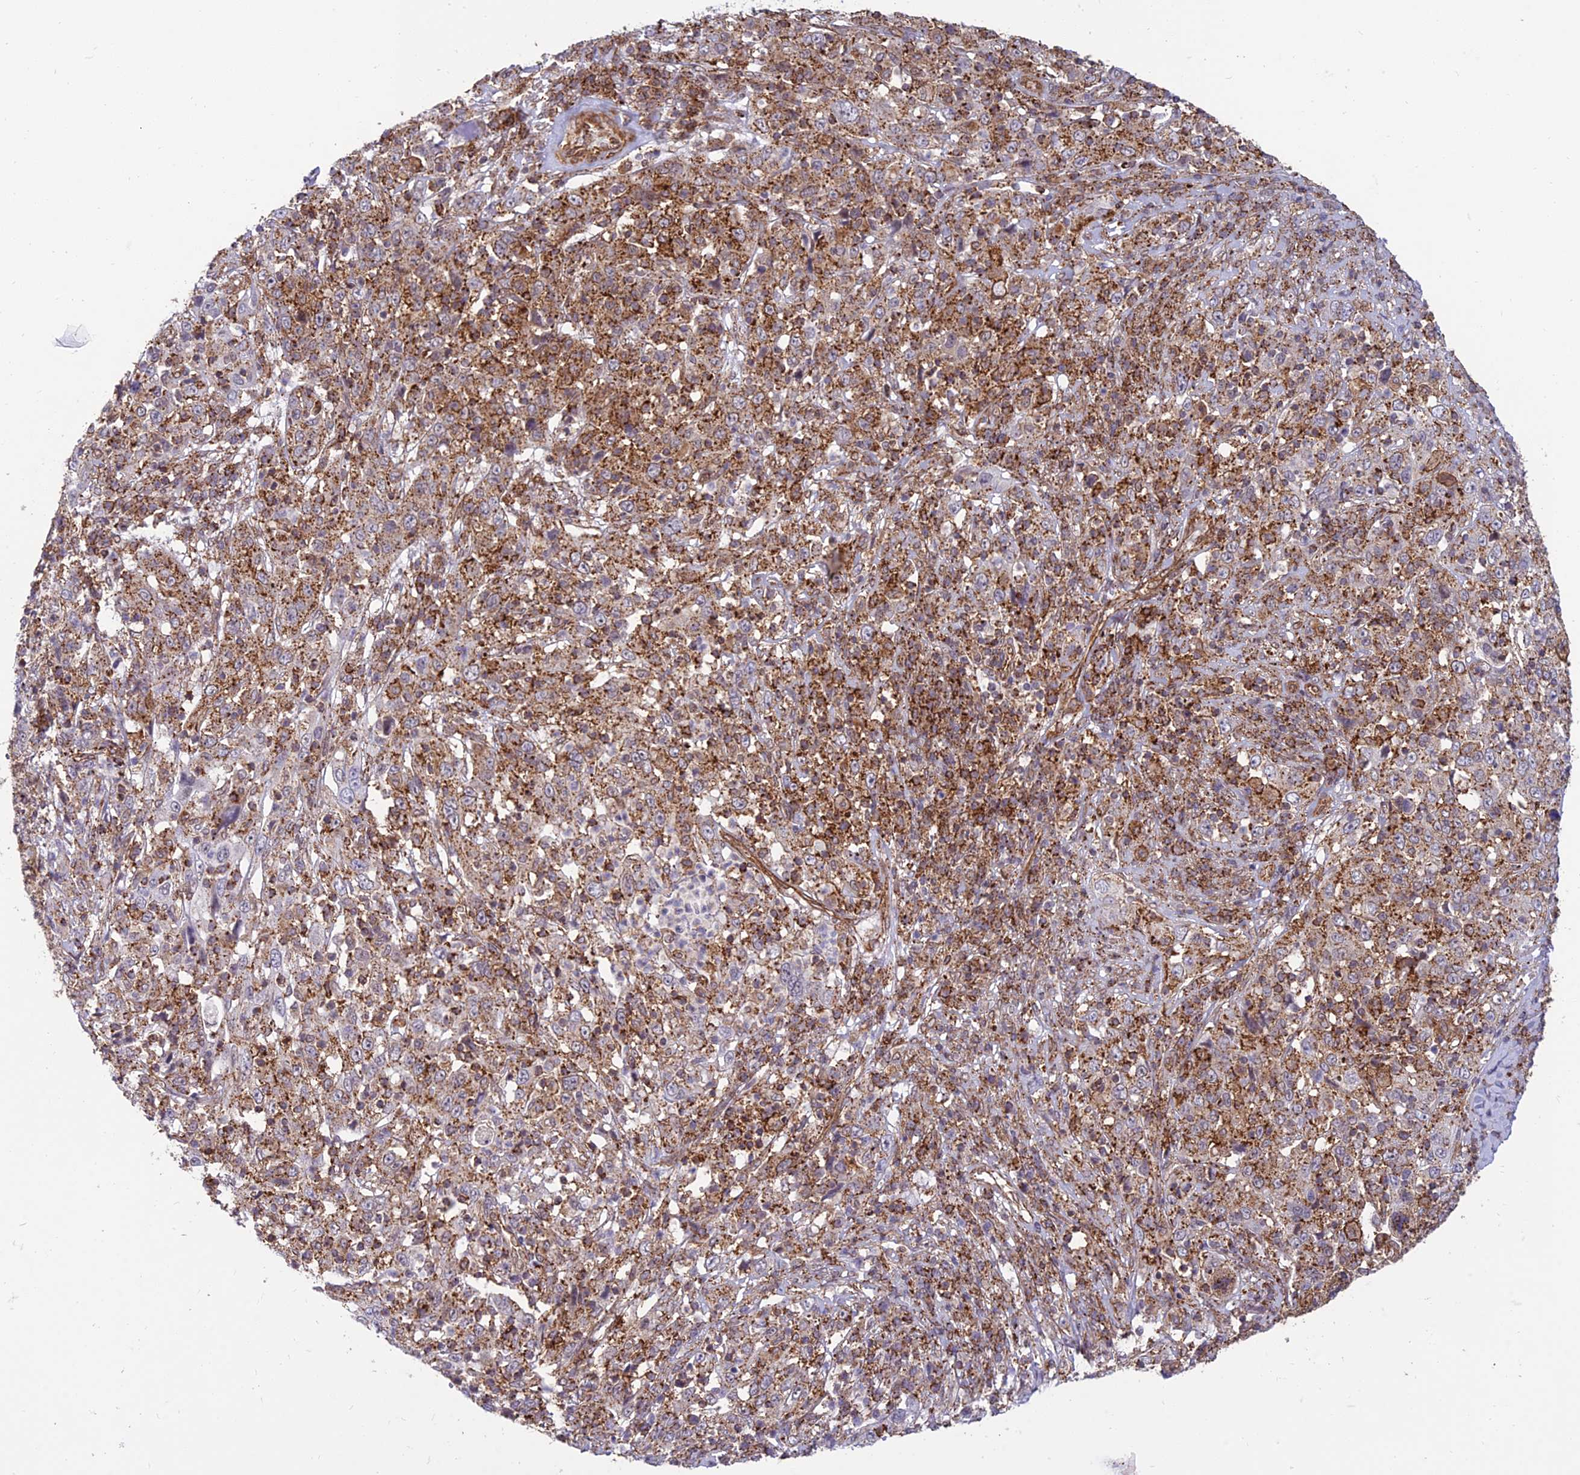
{"staining": {"intensity": "moderate", "quantity": ">75%", "location": "cytoplasmic/membranous"}, "tissue": "cervical cancer", "cell_type": "Tumor cells", "image_type": "cancer", "snomed": [{"axis": "morphology", "description": "Squamous cell carcinoma, NOS"}, {"axis": "topography", "description": "Cervix"}], "caption": "Brown immunohistochemical staining in human squamous cell carcinoma (cervical) exhibits moderate cytoplasmic/membranous positivity in approximately >75% of tumor cells.", "gene": "SAPCD2", "patient": {"sex": "female", "age": 46}}